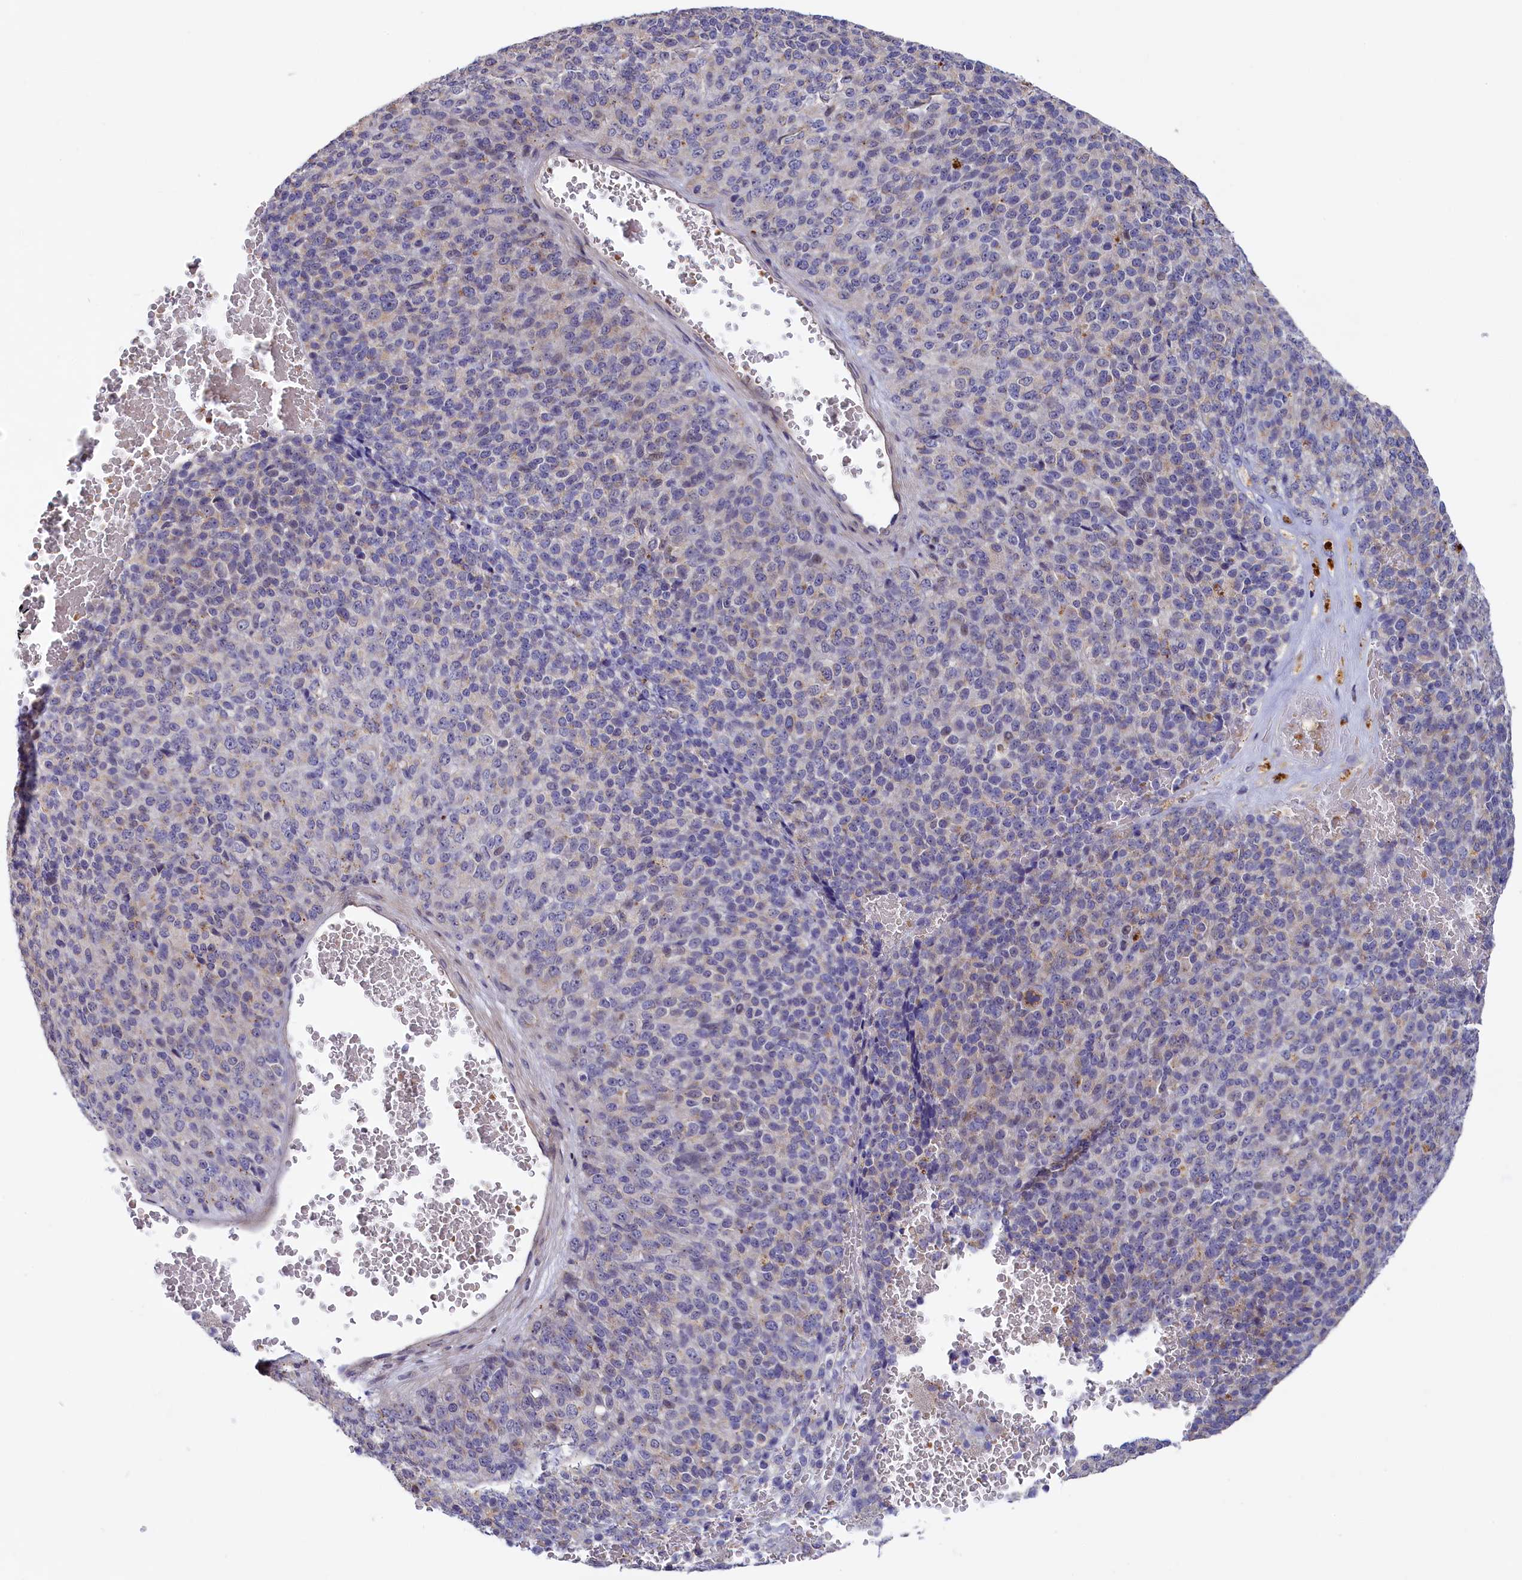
{"staining": {"intensity": "weak", "quantity": "<25%", "location": "cytoplasmic/membranous"}, "tissue": "melanoma", "cell_type": "Tumor cells", "image_type": "cancer", "snomed": [{"axis": "morphology", "description": "Malignant melanoma, Metastatic site"}, {"axis": "topography", "description": "Brain"}], "caption": "Image shows no protein expression in tumor cells of malignant melanoma (metastatic site) tissue.", "gene": "HYKK", "patient": {"sex": "female", "age": 56}}